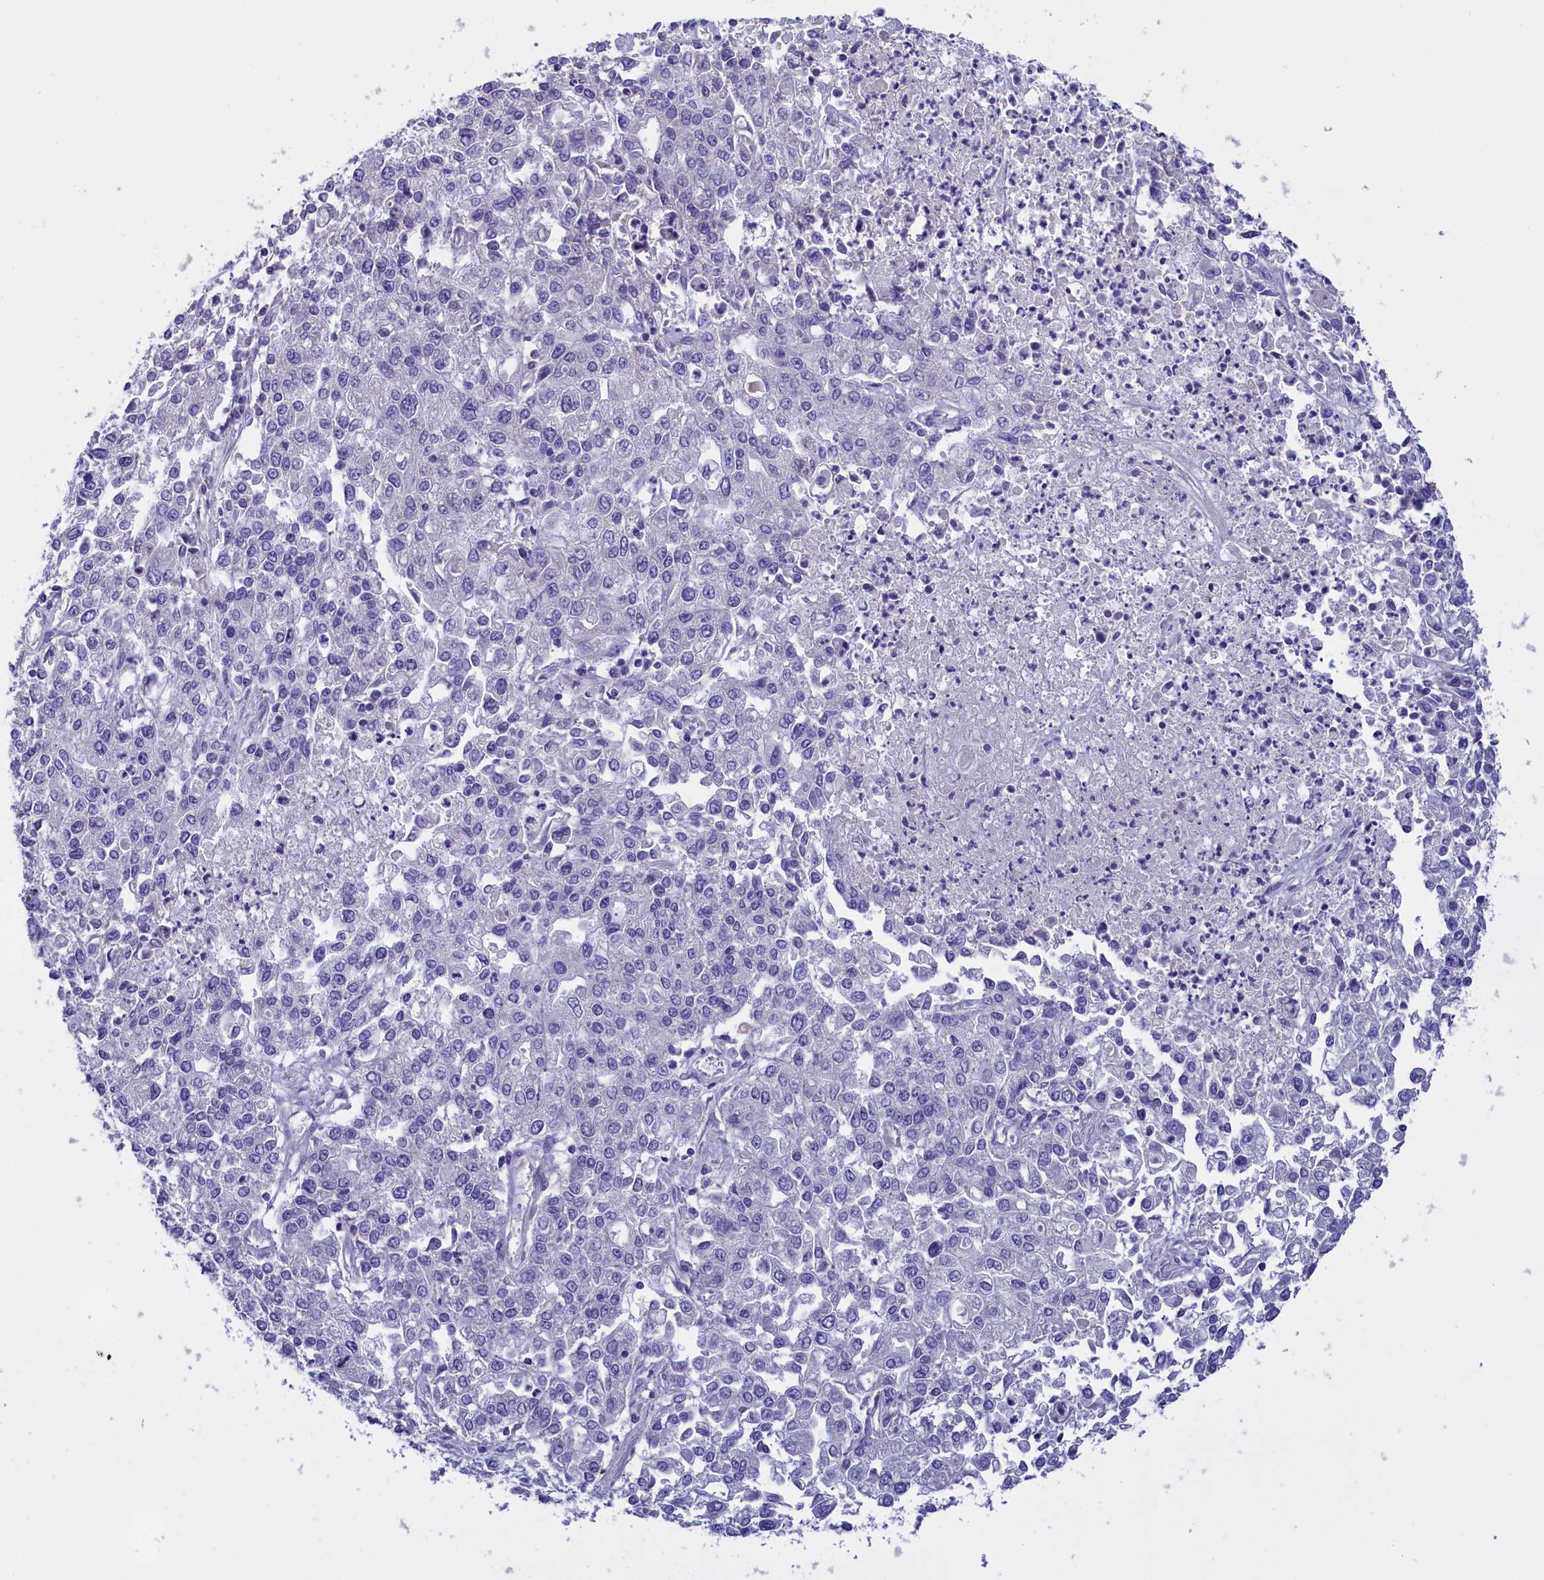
{"staining": {"intensity": "negative", "quantity": "none", "location": "none"}, "tissue": "endometrial cancer", "cell_type": "Tumor cells", "image_type": "cancer", "snomed": [{"axis": "morphology", "description": "Adenocarcinoma, NOS"}, {"axis": "topography", "description": "Endometrium"}], "caption": "This is a photomicrograph of immunohistochemistry (IHC) staining of adenocarcinoma (endometrial), which shows no expression in tumor cells. The staining is performed using DAB brown chromogen with nuclei counter-stained in using hematoxylin.", "gene": "ENPP6", "patient": {"sex": "female", "age": 49}}